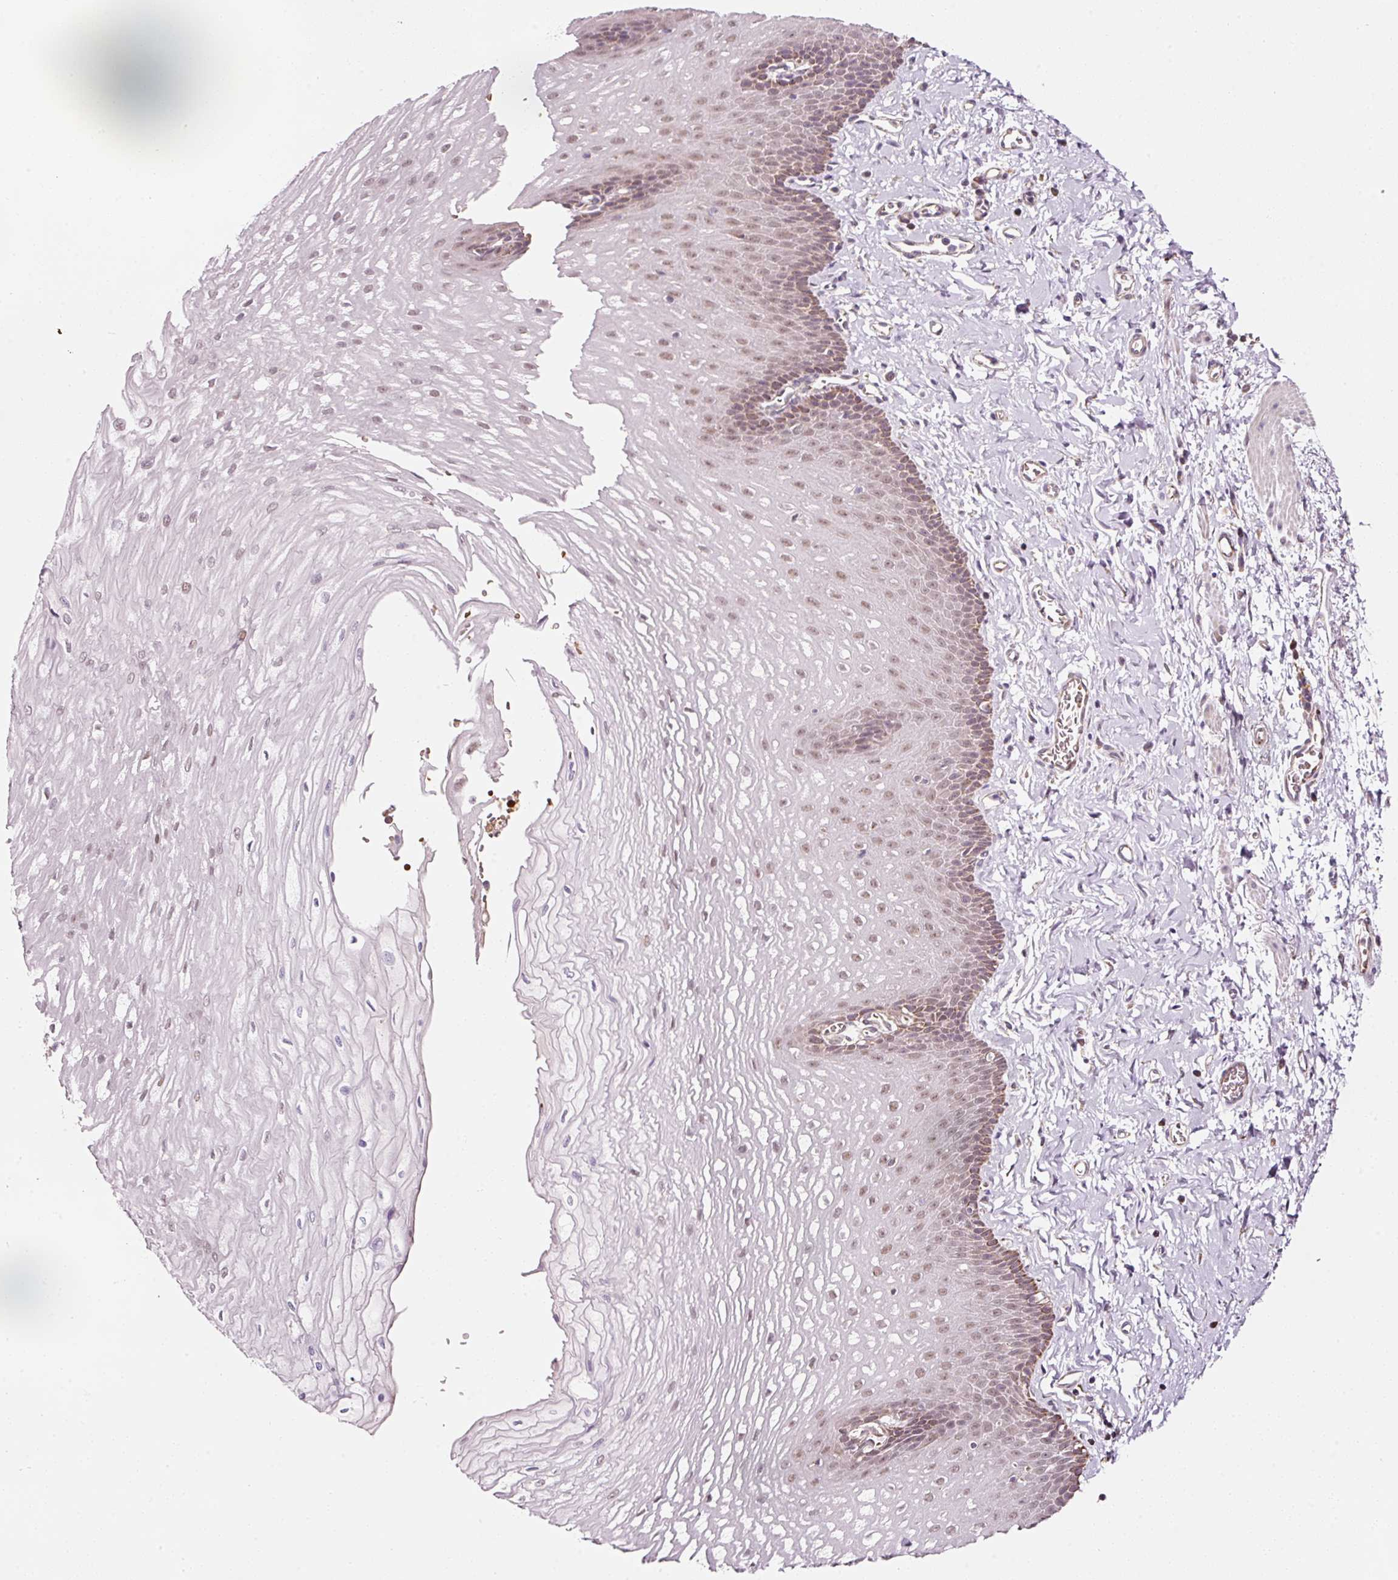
{"staining": {"intensity": "moderate", "quantity": "25%-75%", "location": "cytoplasmic/membranous,nuclear"}, "tissue": "esophagus", "cell_type": "Squamous epithelial cells", "image_type": "normal", "snomed": [{"axis": "morphology", "description": "Normal tissue, NOS"}, {"axis": "topography", "description": "Esophagus"}], "caption": "DAB immunohistochemical staining of normal human esophagus displays moderate cytoplasmic/membranous,nuclear protein expression in about 25%-75% of squamous epithelial cells. Nuclei are stained in blue.", "gene": "ZNF460", "patient": {"sex": "male", "age": 70}}